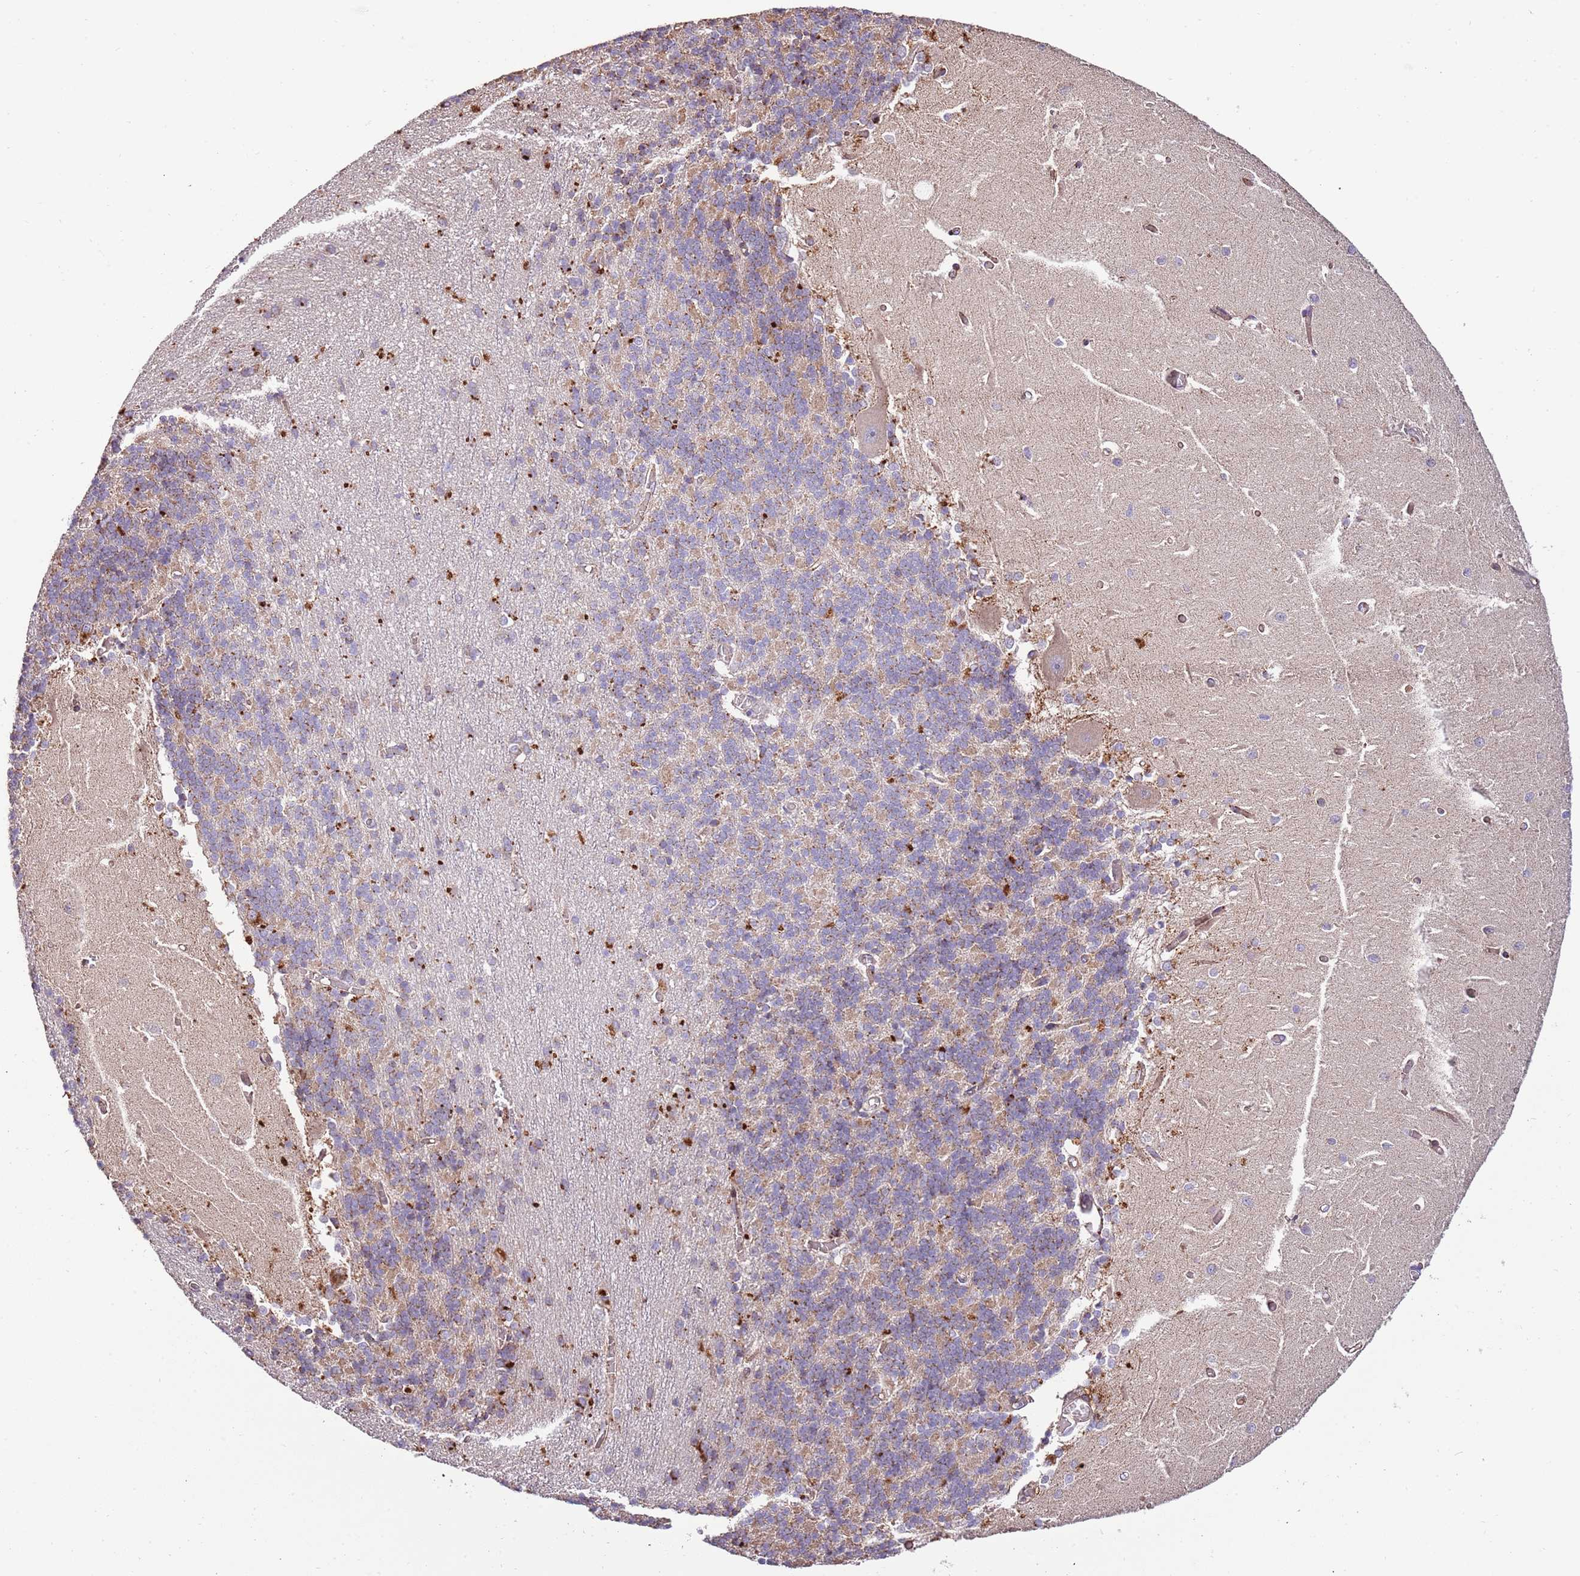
{"staining": {"intensity": "weak", "quantity": "25%-75%", "location": "cytoplasmic/membranous"}, "tissue": "cerebellum", "cell_type": "Cells in granular layer", "image_type": "normal", "snomed": [{"axis": "morphology", "description": "Normal tissue, NOS"}, {"axis": "topography", "description": "Cerebellum"}], "caption": "Immunohistochemical staining of normal human cerebellum exhibits 25%-75% levels of weak cytoplasmic/membranous protein expression in approximately 25%-75% of cells in granular layer.", "gene": "DOCK6", "patient": {"sex": "male", "age": 37}}